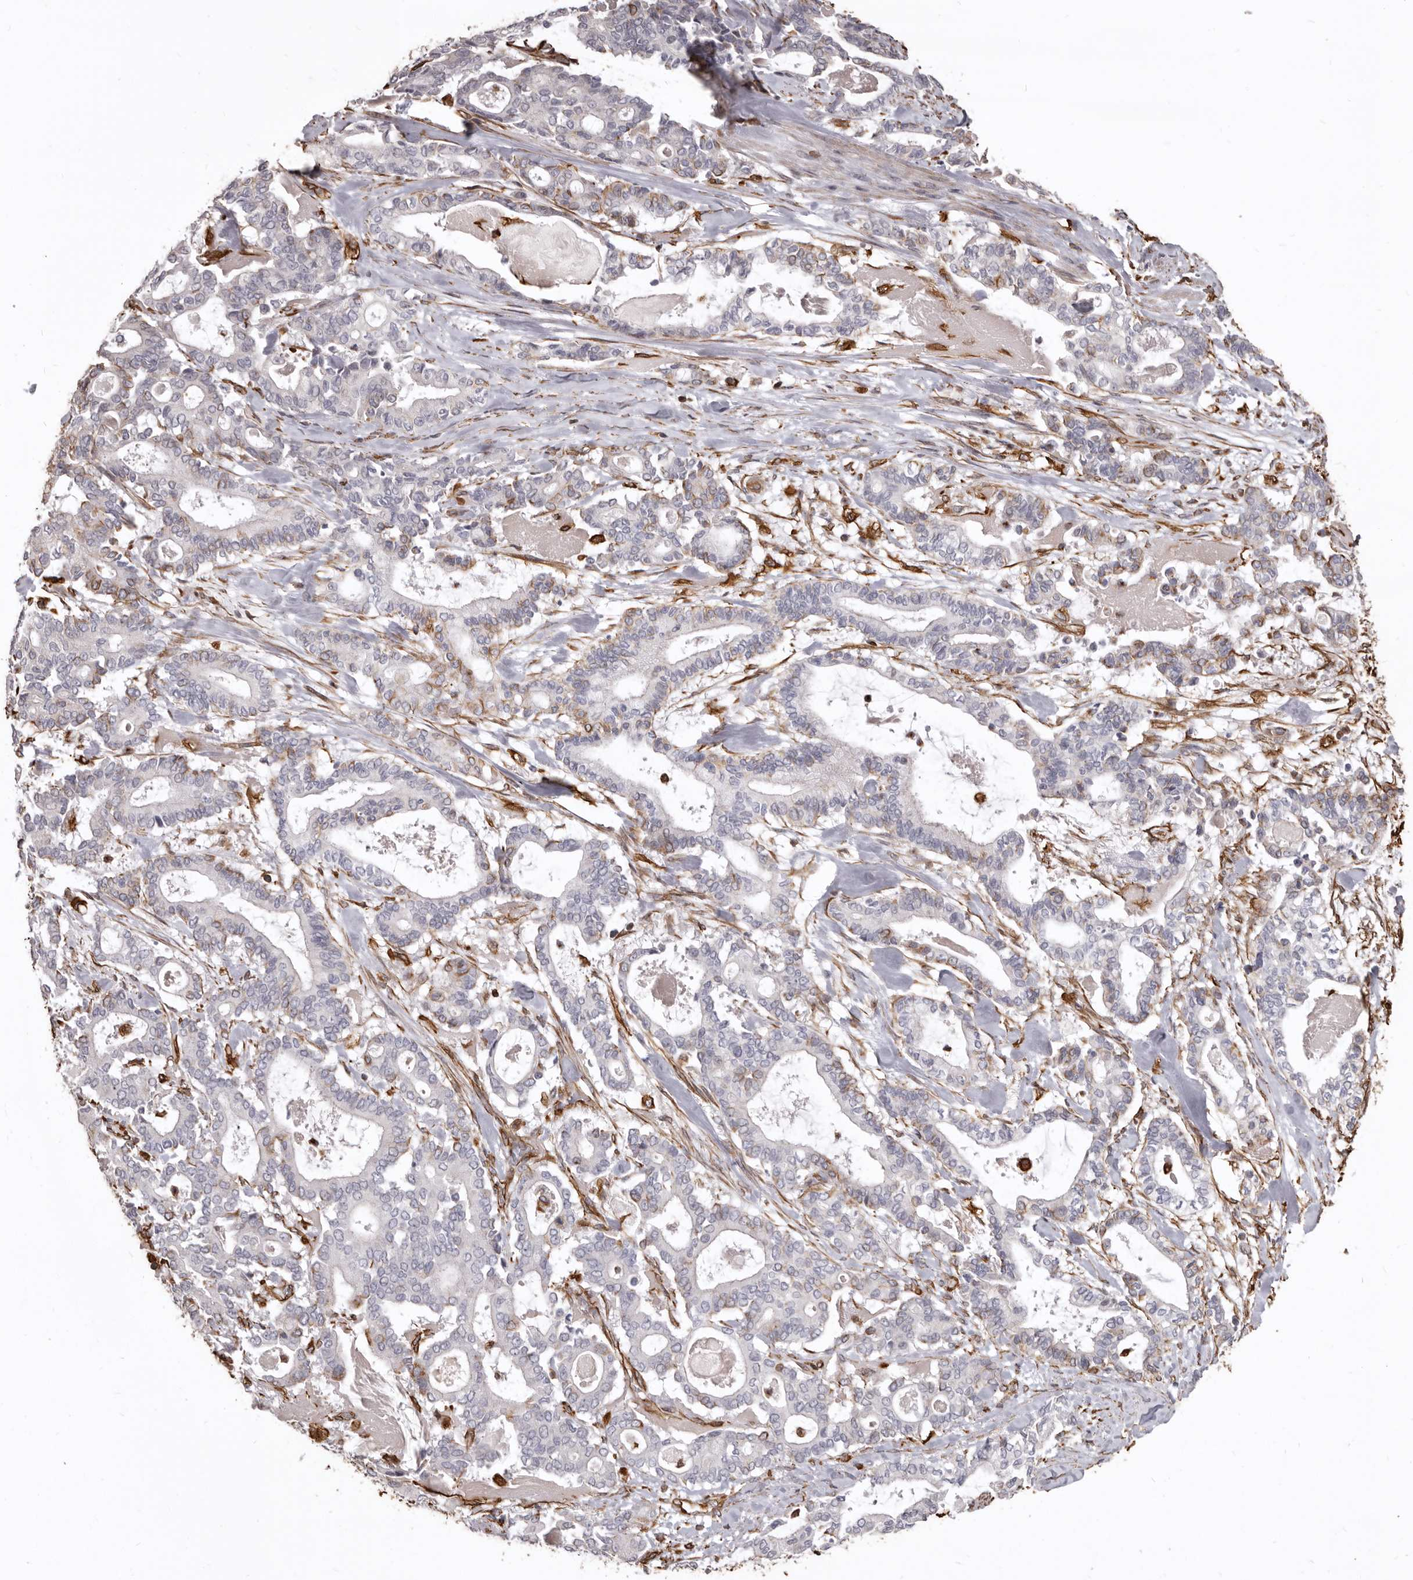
{"staining": {"intensity": "negative", "quantity": "none", "location": "none"}, "tissue": "pancreatic cancer", "cell_type": "Tumor cells", "image_type": "cancer", "snomed": [{"axis": "morphology", "description": "Adenocarcinoma, NOS"}, {"axis": "topography", "description": "Pancreas"}], "caption": "IHC micrograph of neoplastic tissue: pancreatic cancer (adenocarcinoma) stained with DAB (3,3'-diaminobenzidine) reveals no significant protein positivity in tumor cells. The staining was performed using DAB (3,3'-diaminobenzidine) to visualize the protein expression in brown, while the nuclei were stained in blue with hematoxylin (Magnification: 20x).", "gene": "MTURN", "patient": {"sex": "male", "age": 63}}